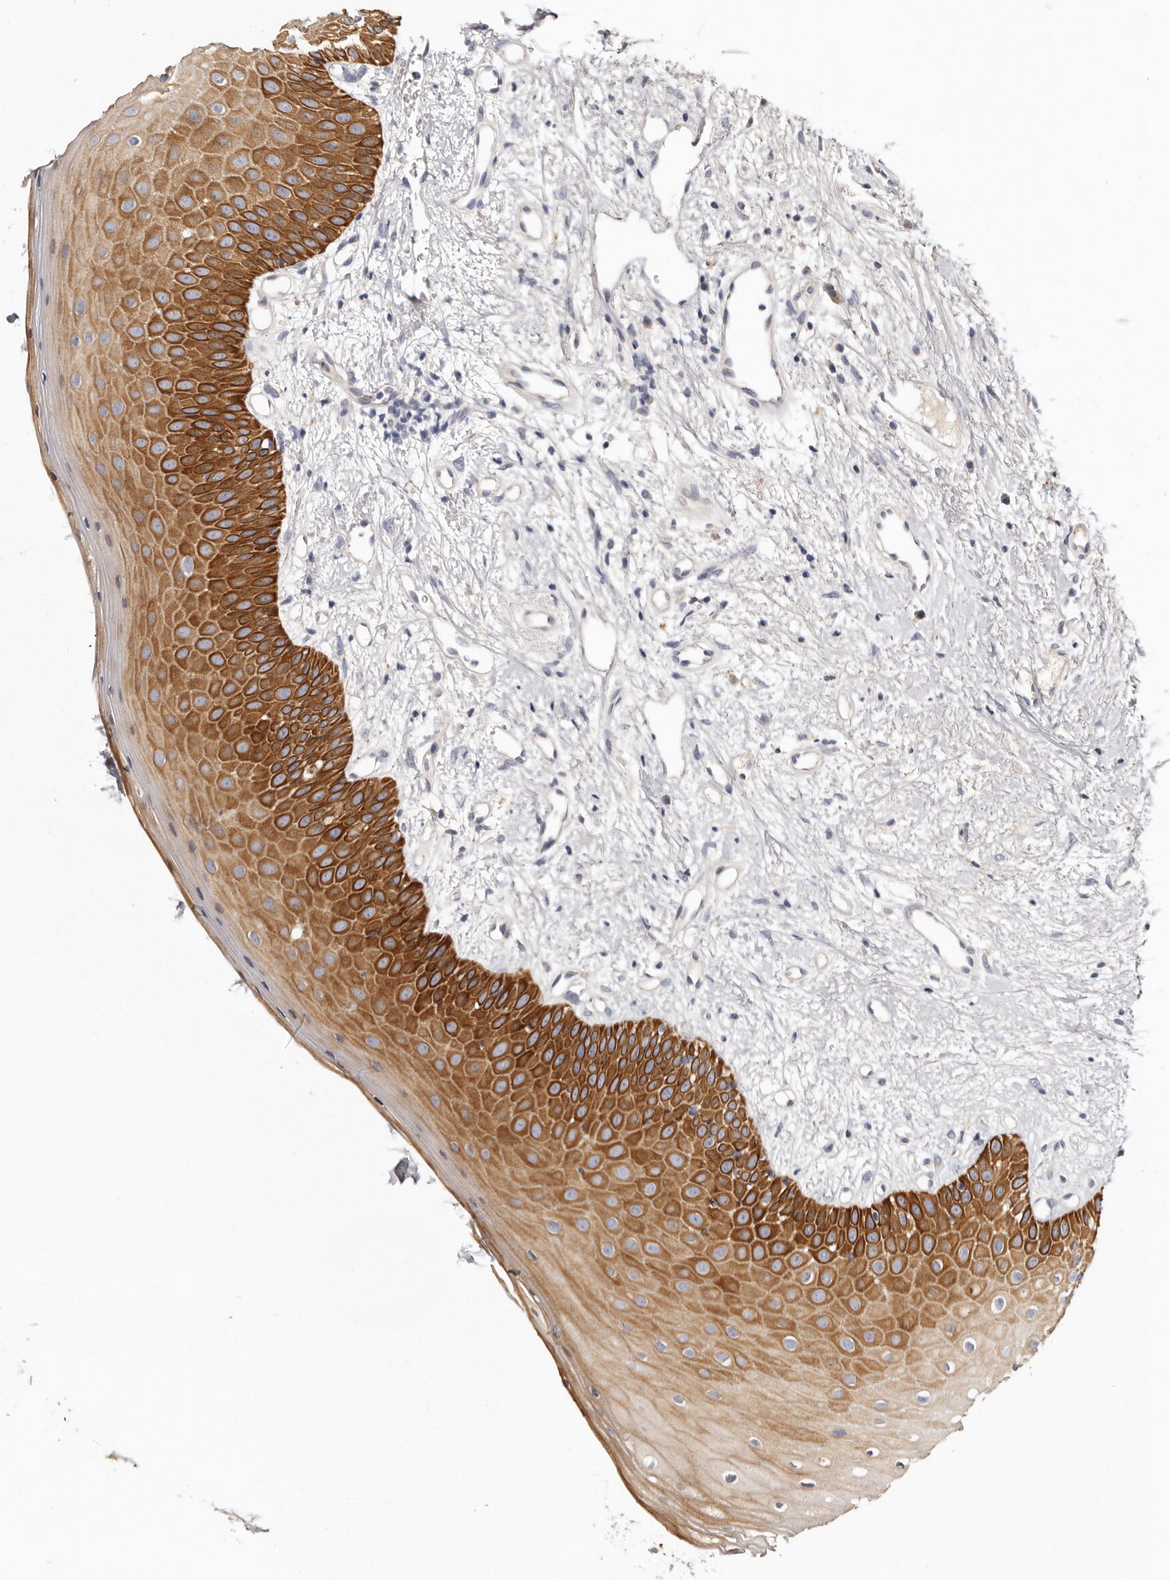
{"staining": {"intensity": "strong", "quantity": ">75%", "location": "cytoplasmic/membranous"}, "tissue": "oral mucosa", "cell_type": "Squamous epithelial cells", "image_type": "normal", "snomed": [{"axis": "morphology", "description": "Normal tissue, NOS"}, {"axis": "topography", "description": "Oral tissue"}], "caption": "Immunohistochemical staining of normal oral mucosa displays high levels of strong cytoplasmic/membranous expression in approximately >75% of squamous epithelial cells.", "gene": "STK16", "patient": {"sex": "female", "age": 63}}